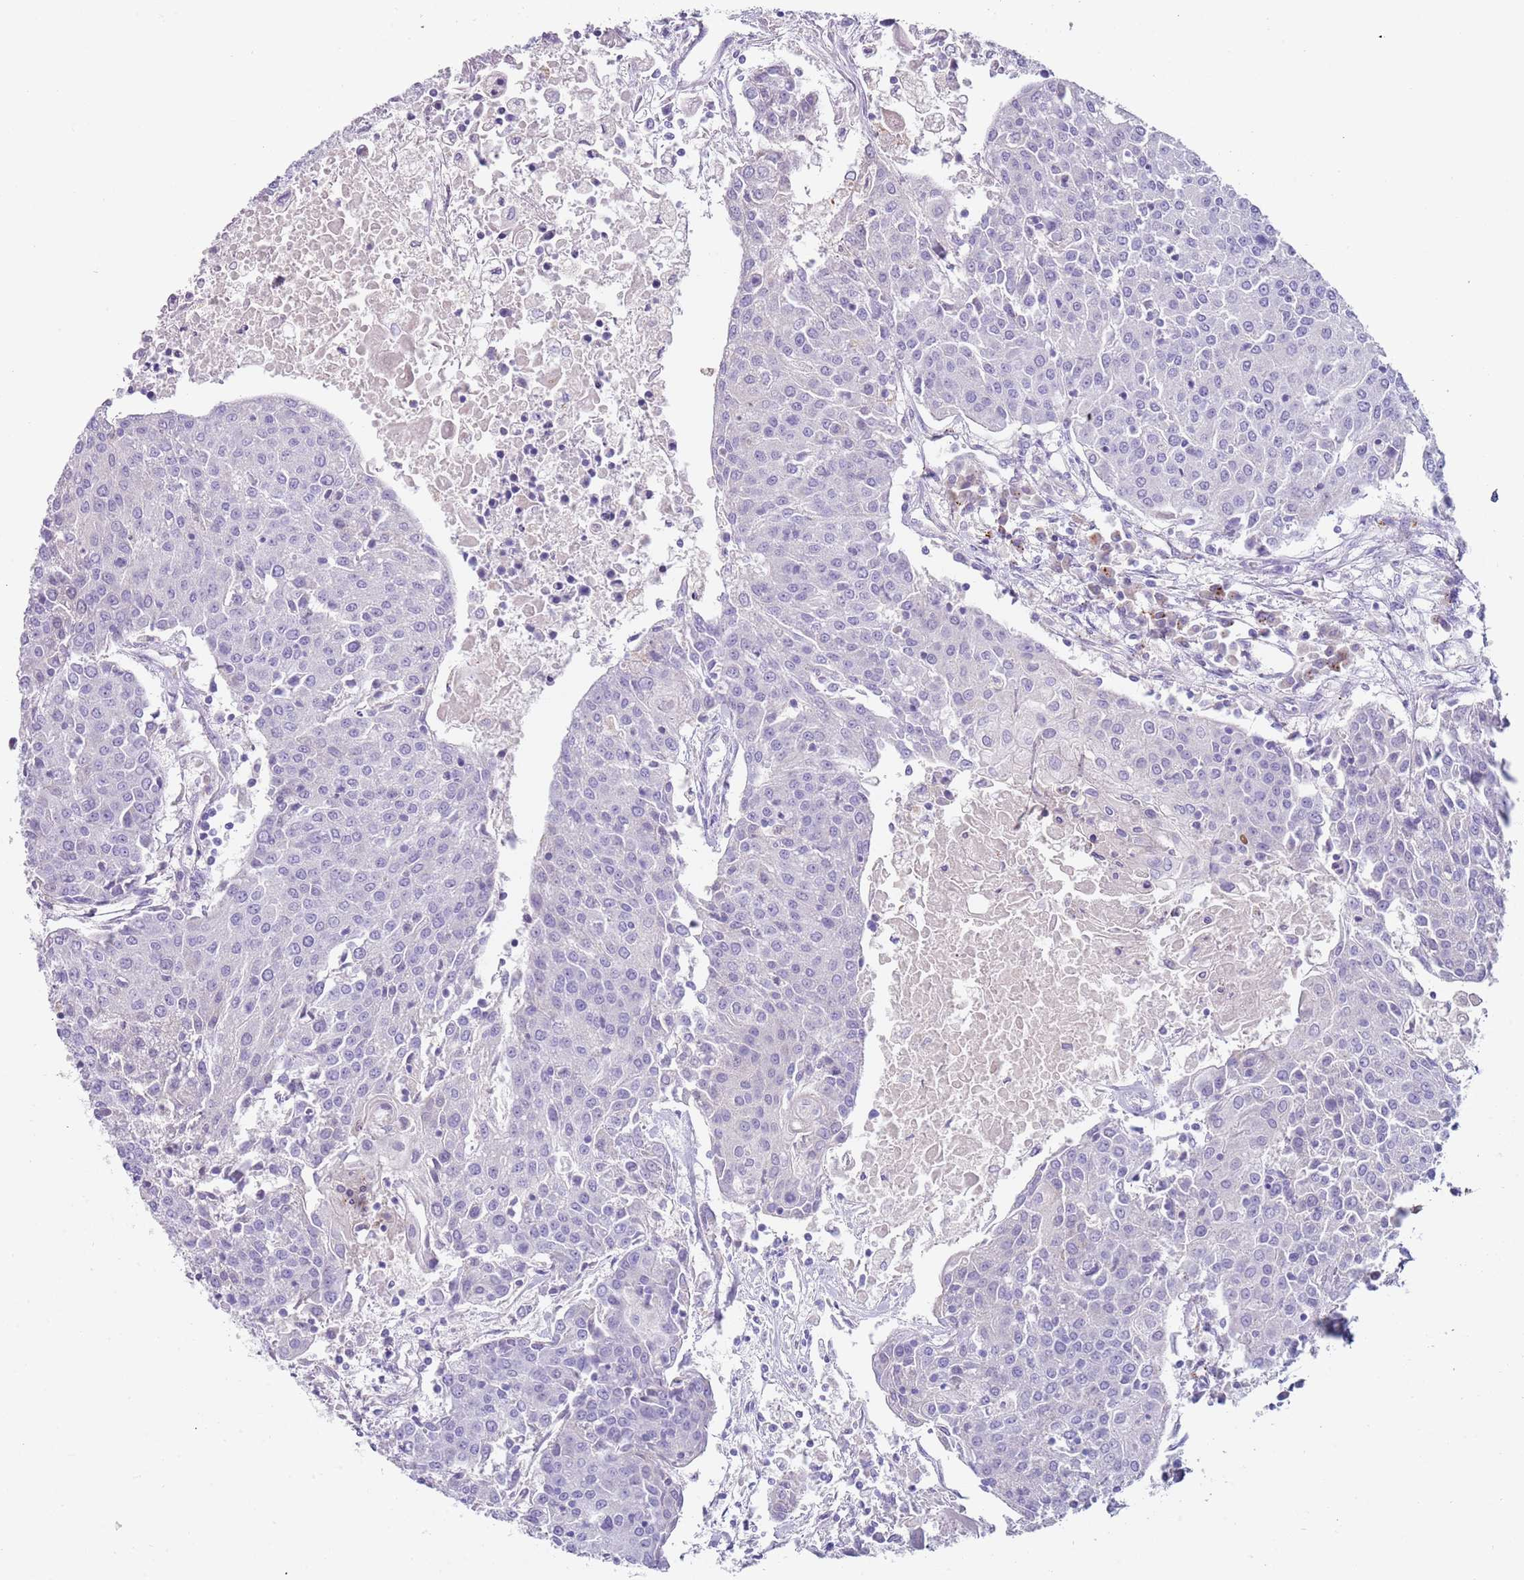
{"staining": {"intensity": "negative", "quantity": "none", "location": "none"}, "tissue": "urothelial cancer", "cell_type": "Tumor cells", "image_type": "cancer", "snomed": [{"axis": "morphology", "description": "Urothelial carcinoma, High grade"}, {"axis": "topography", "description": "Urinary bladder"}], "caption": "Photomicrograph shows no significant protein positivity in tumor cells of high-grade urothelial carcinoma.", "gene": "LRRN3", "patient": {"sex": "female", "age": 85}}